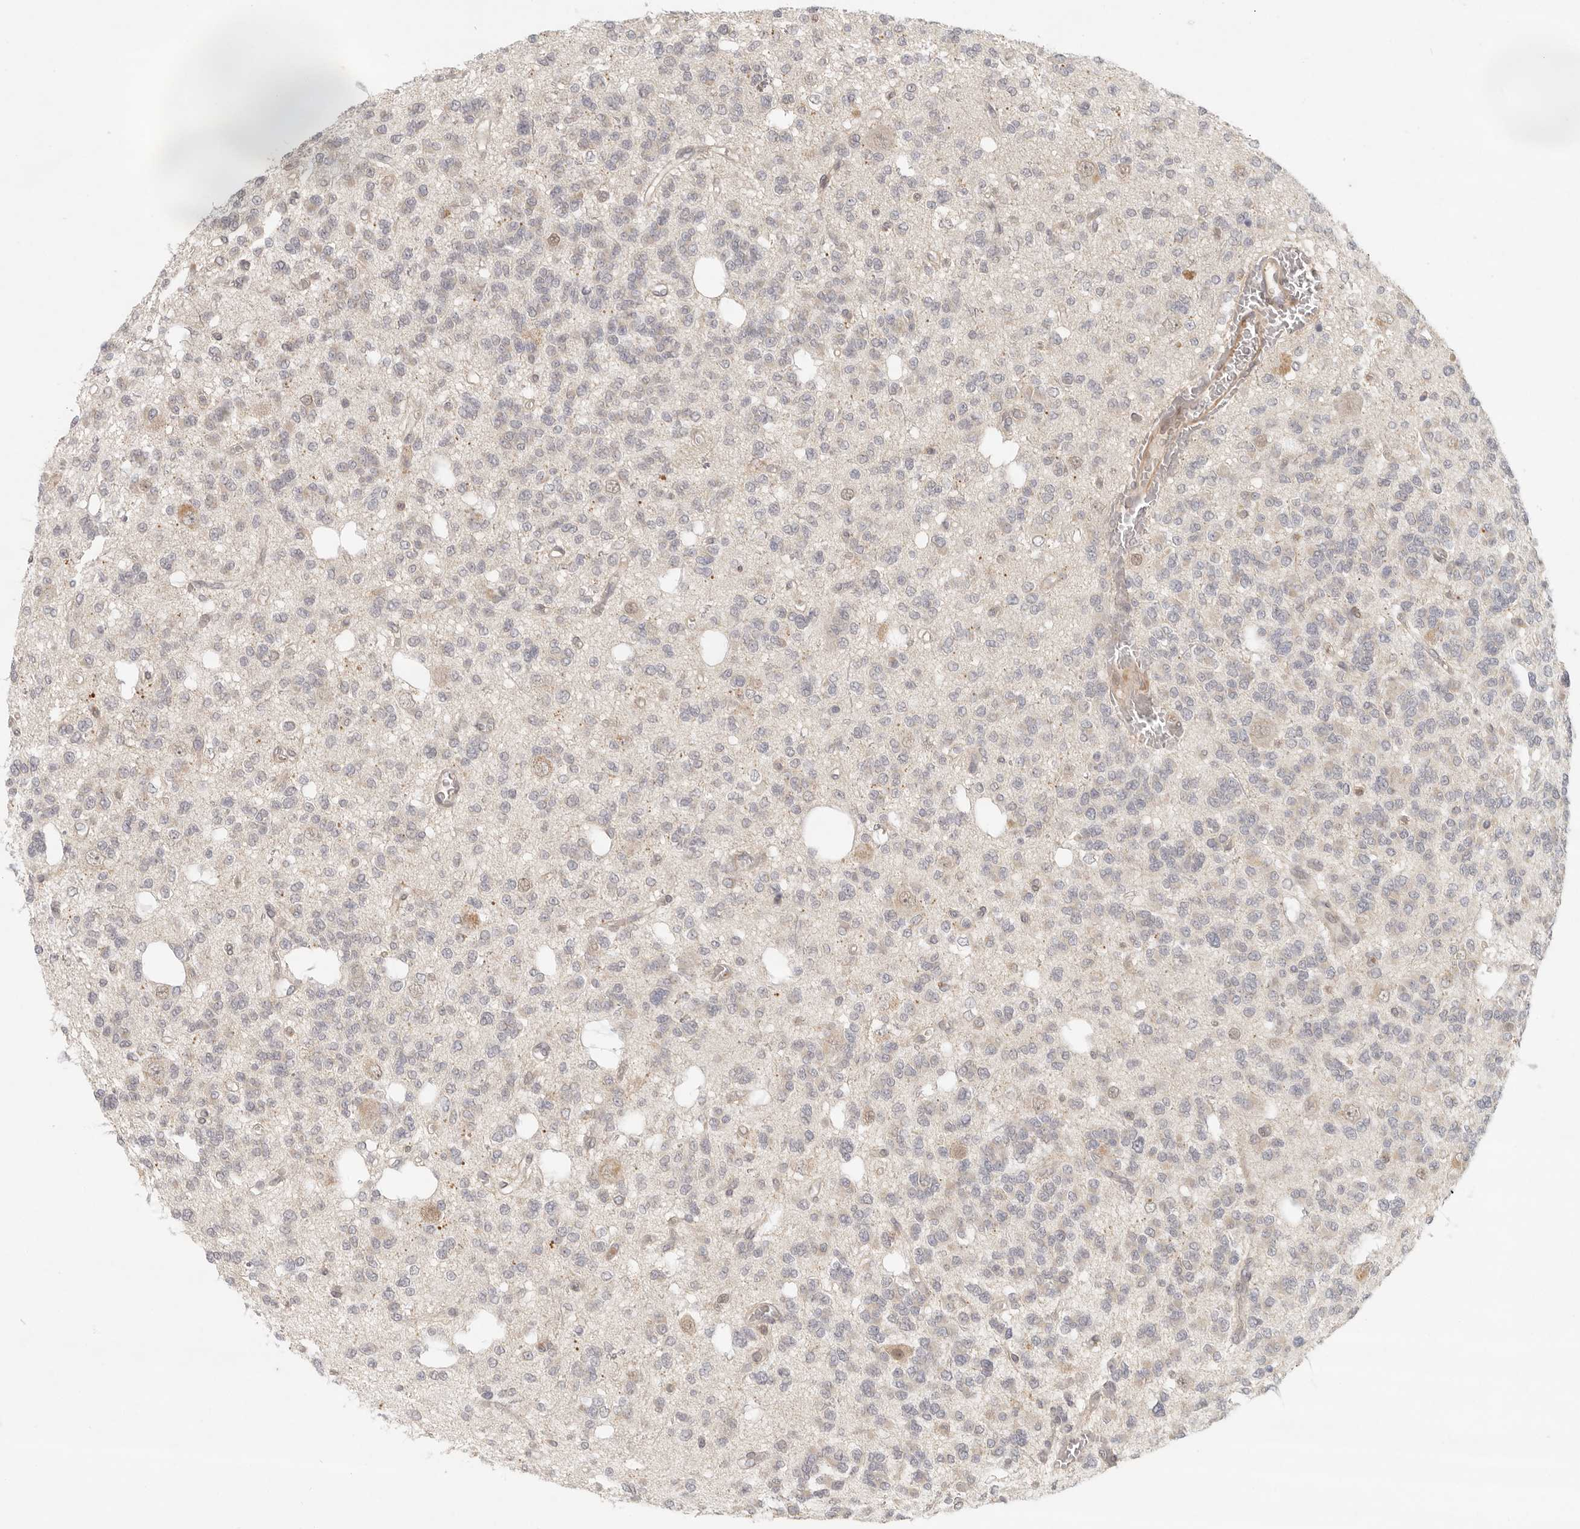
{"staining": {"intensity": "weak", "quantity": "<25%", "location": "nuclear"}, "tissue": "glioma", "cell_type": "Tumor cells", "image_type": "cancer", "snomed": [{"axis": "morphology", "description": "Glioma, malignant, Low grade"}, {"axis": "topography", "description": "Brain"}], "caption": "The histopathology image reveals no significant positivity in tumor cells of malignant glioma (low-grade).", "gene": "AHDC1", "patient": {"sex": "male", "age": 38}}